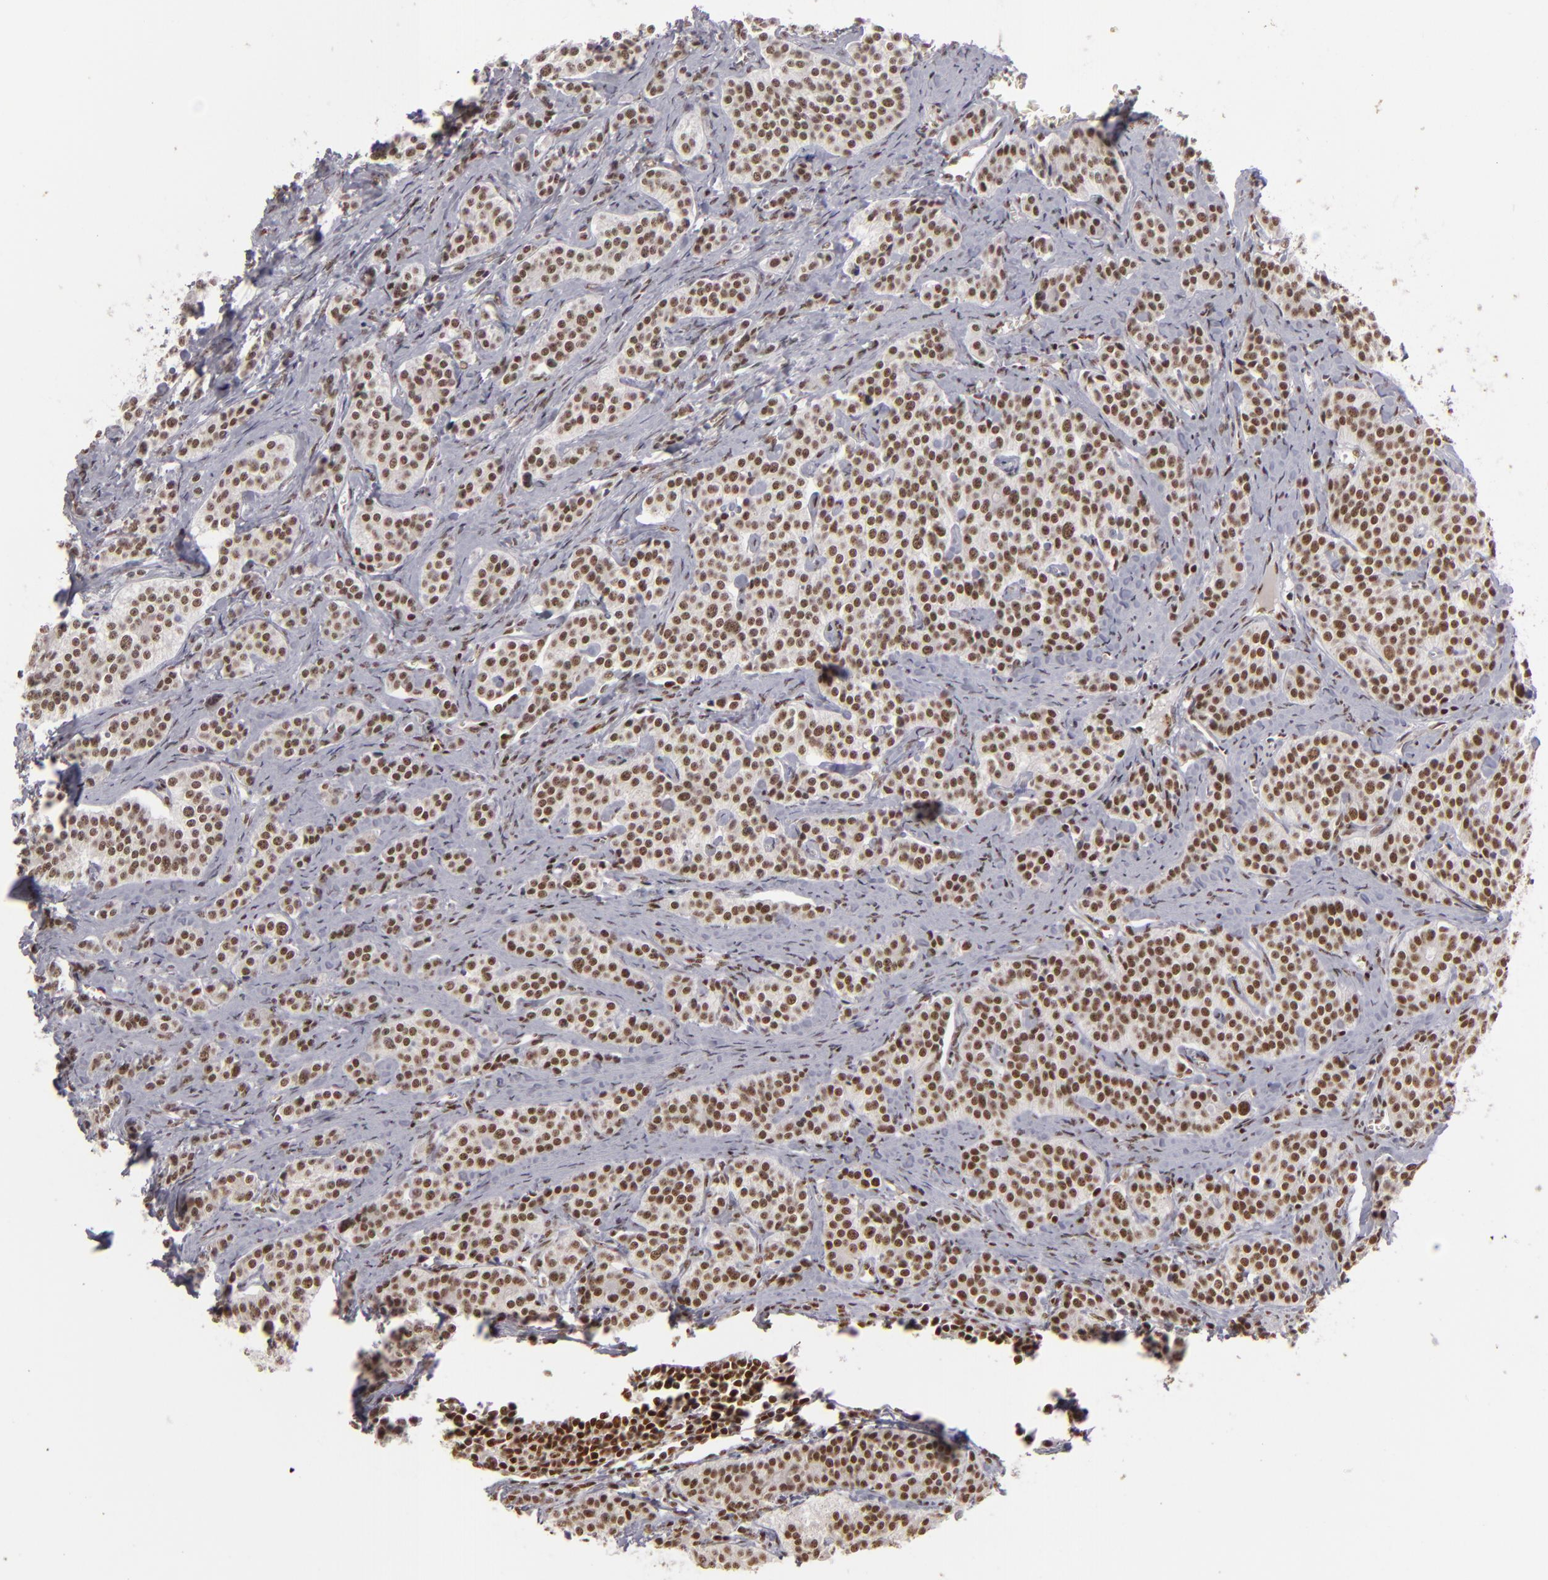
{"staining": {"intensity": "moderate", "quantity": ">75%", "location": "nuclear"}, "tissue": "carcinoid", "cell_type": "Tumor cells", "image_type": "cancer", "snomed": [{"axis": "morphology", "description": "Carcinoid, malignant, NOS"}, {"axis": "topography", "description": "Small intestine"}], "caption": "A histopathology image showing moderate nuclear positivity in approximately >75% of tumor cells in malignant carcinoid, as visualized by brown immunohistochemical staining.", "gene": "DAXX", "patient": {"sex": "male", "age": 63}}